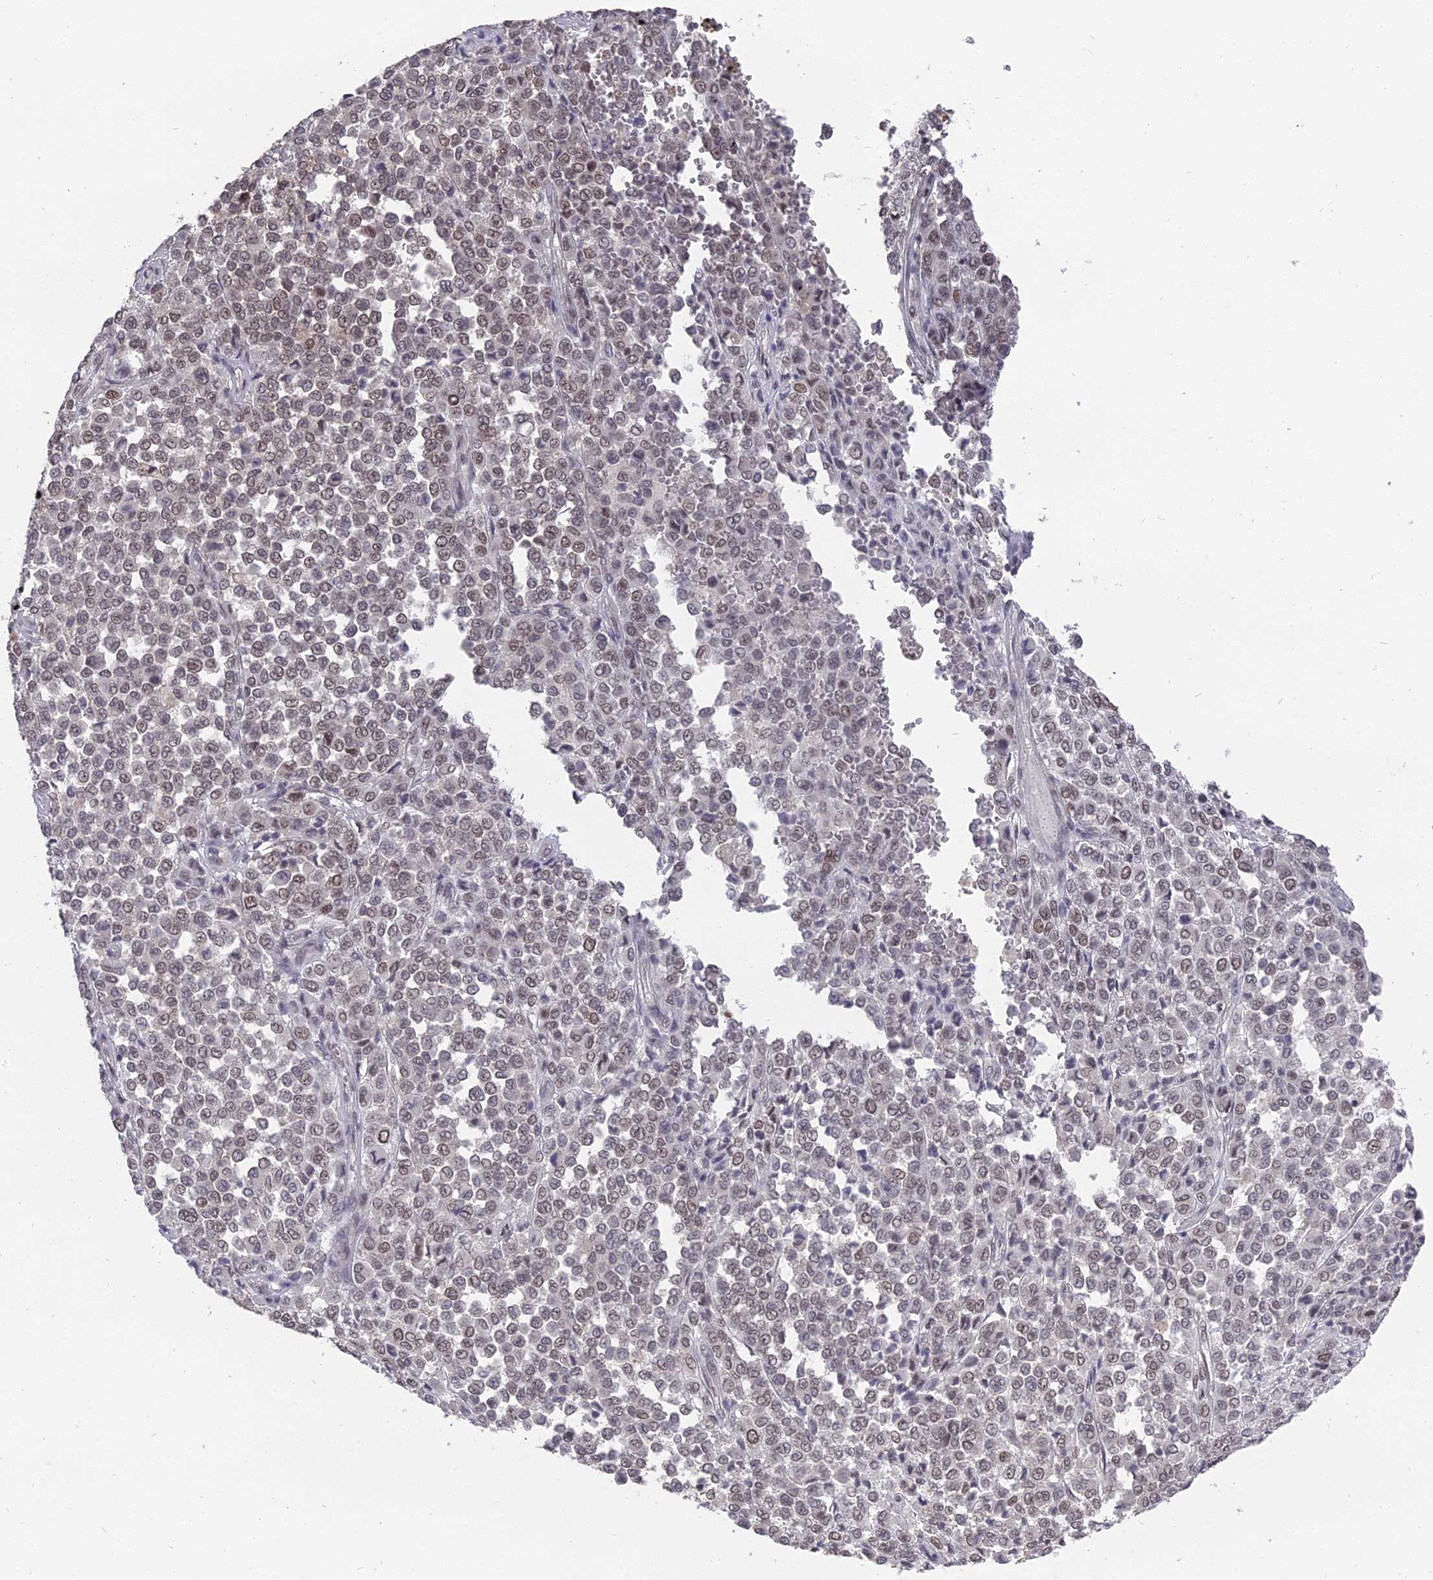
{"staining": {"intensity": "weak", "quantity": "25%-75%", "location": "nuclear"}, "tissue": "melanoma", "cell_type": "Tumor cells", "image_type": "cancer", "snomed": [{"axis": "morphology", "description": "Malignant melanoma, Metastatic site"}, {"axis": "topography", "description": "Pancreas"}], "caption": "Weak nuclear staining for a protein is seen in approximately 25%-75% of tumor cells of melanoma using IHC.", "gene": "NR1H3", "patient": {"sex": "female", "age": 30}}